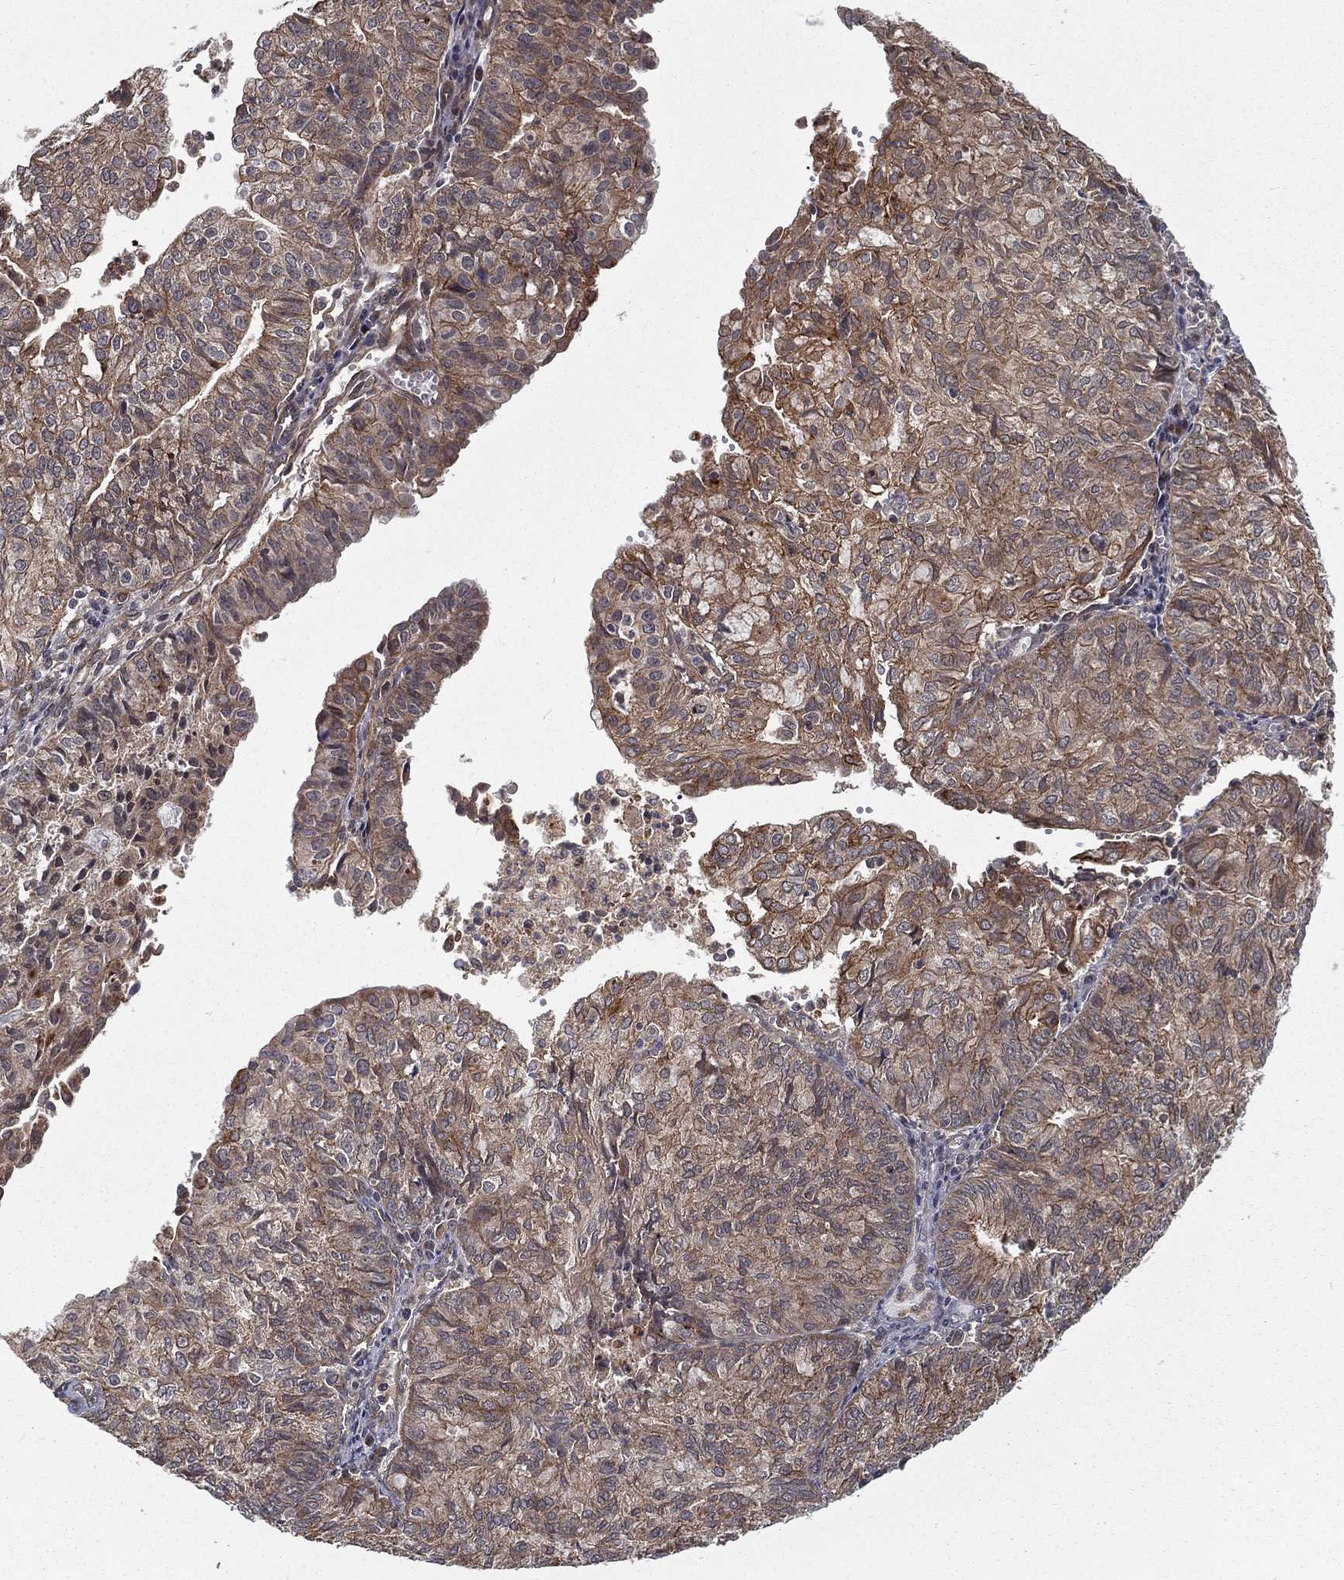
{"staining": {"intensity": "moderate", "quantity": ">75%", "location": "cytoplasmic/membranous"}, "tissue": "endometrial cancer", "cell_type": "Tumor cells", "image_type": "cancer", "snomed": [{"axis": "morphology", "description": "Adenocarcinoma, NOS"}, {"axis": "topography", "description": "Endometrium"}], "caption": "A histopathology image of human endometrial cancer stained for a protein exhibits moderate cytoplasmic/membranous brown staining in tumor cells.", "gene": "UACA", "patient": {"sex": "female", "age": 82}}